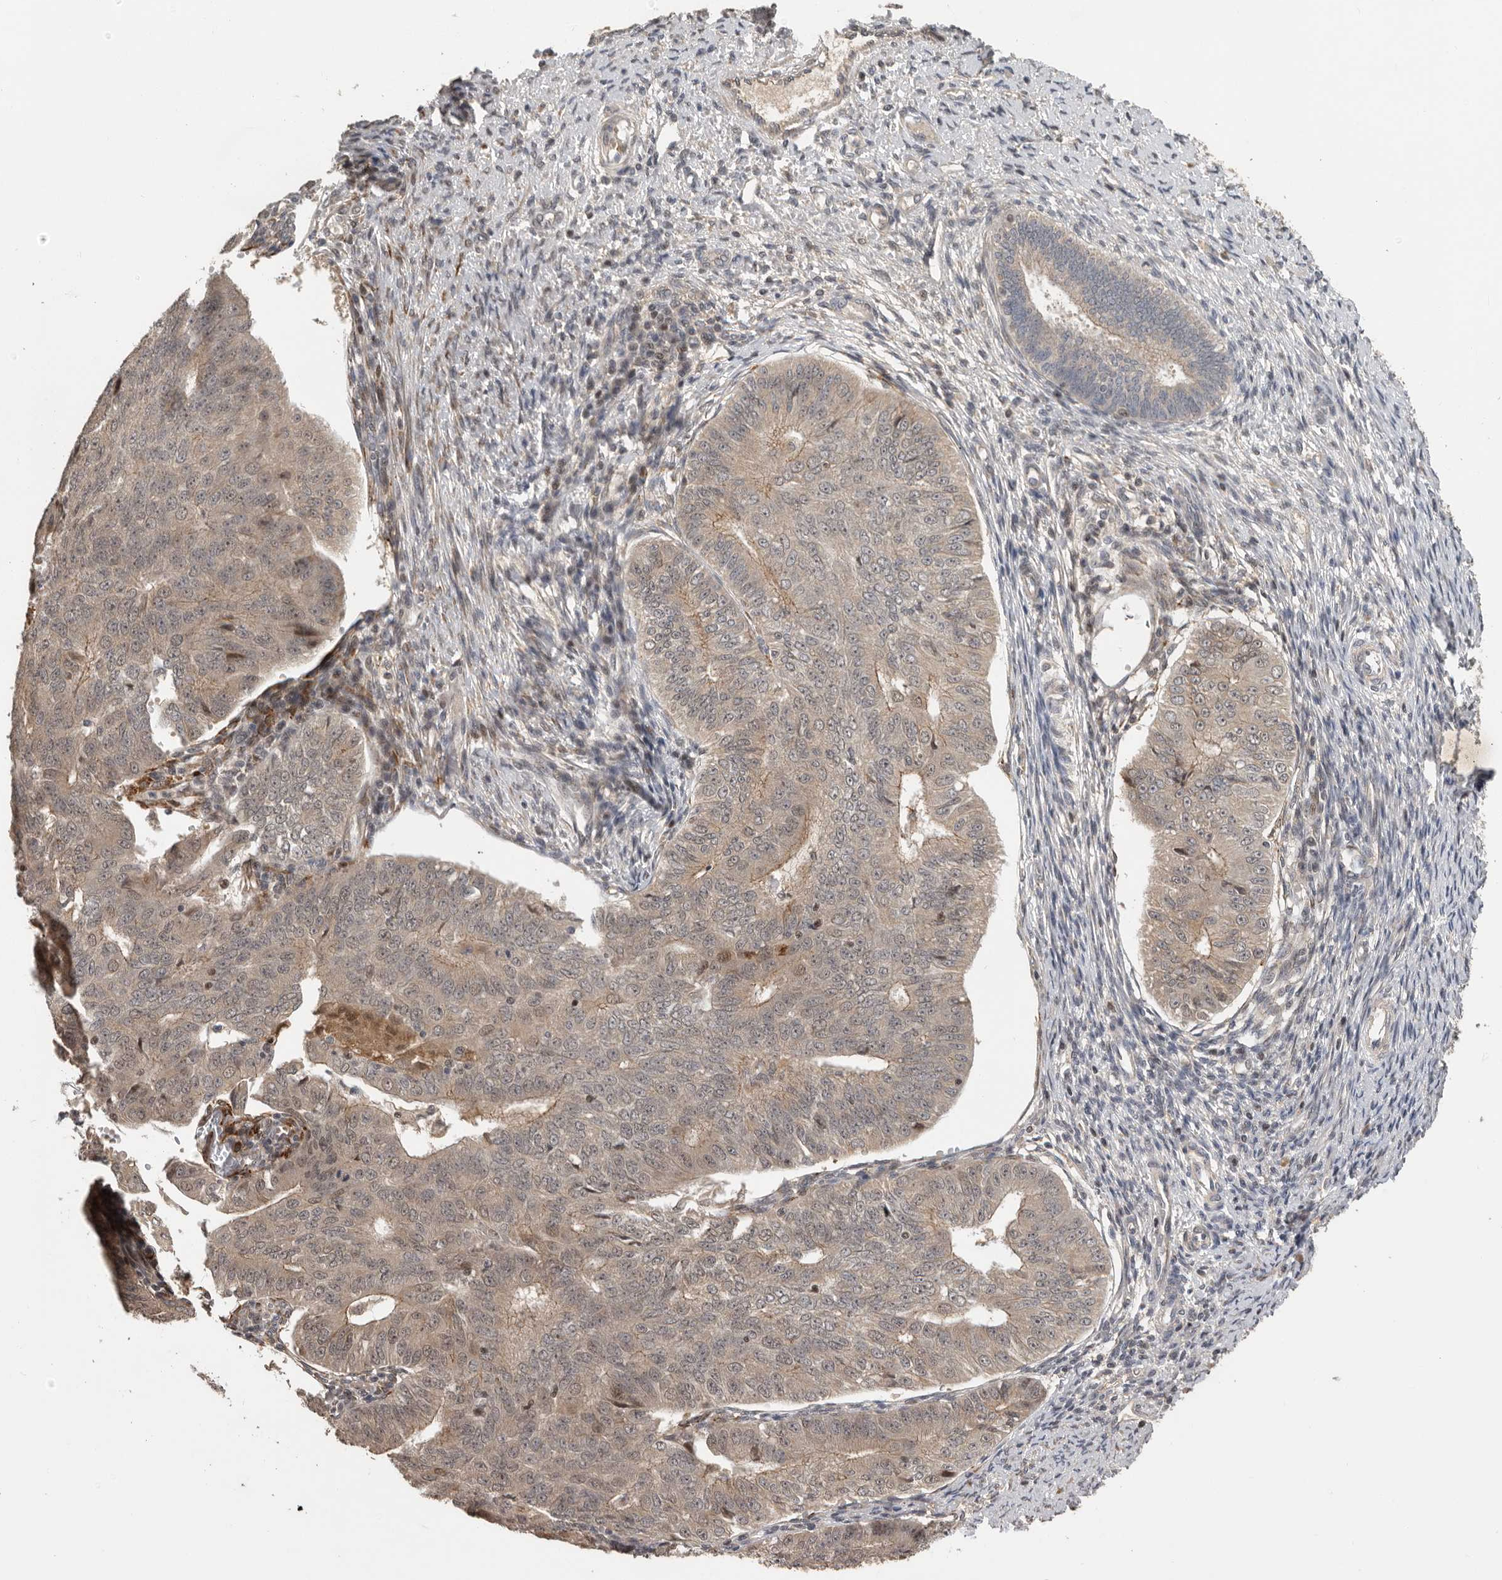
{"staining": {"intensity": "weak", "quantity": ">75%", "location": "cytoplasmic/membranous,nuclear"}, "tissue": "endometrial cancer", "cell_type": "Tumor cells", "image_type": "cancer", "snomed": [{"axis": "morphology", "description": "Adenocarcinoma, NOS"}, {"axis": "topography", "description": "Endometrium"}], "caption": "DAB immunohistochemical staining of endometrial adenocarcinoma reveals weak cytoplasmic/membranous and nuclear protein positivity in about >75% of tumor cells.", "gene": "HENMT1", "patient": {"sex": "female", "age": 32}}